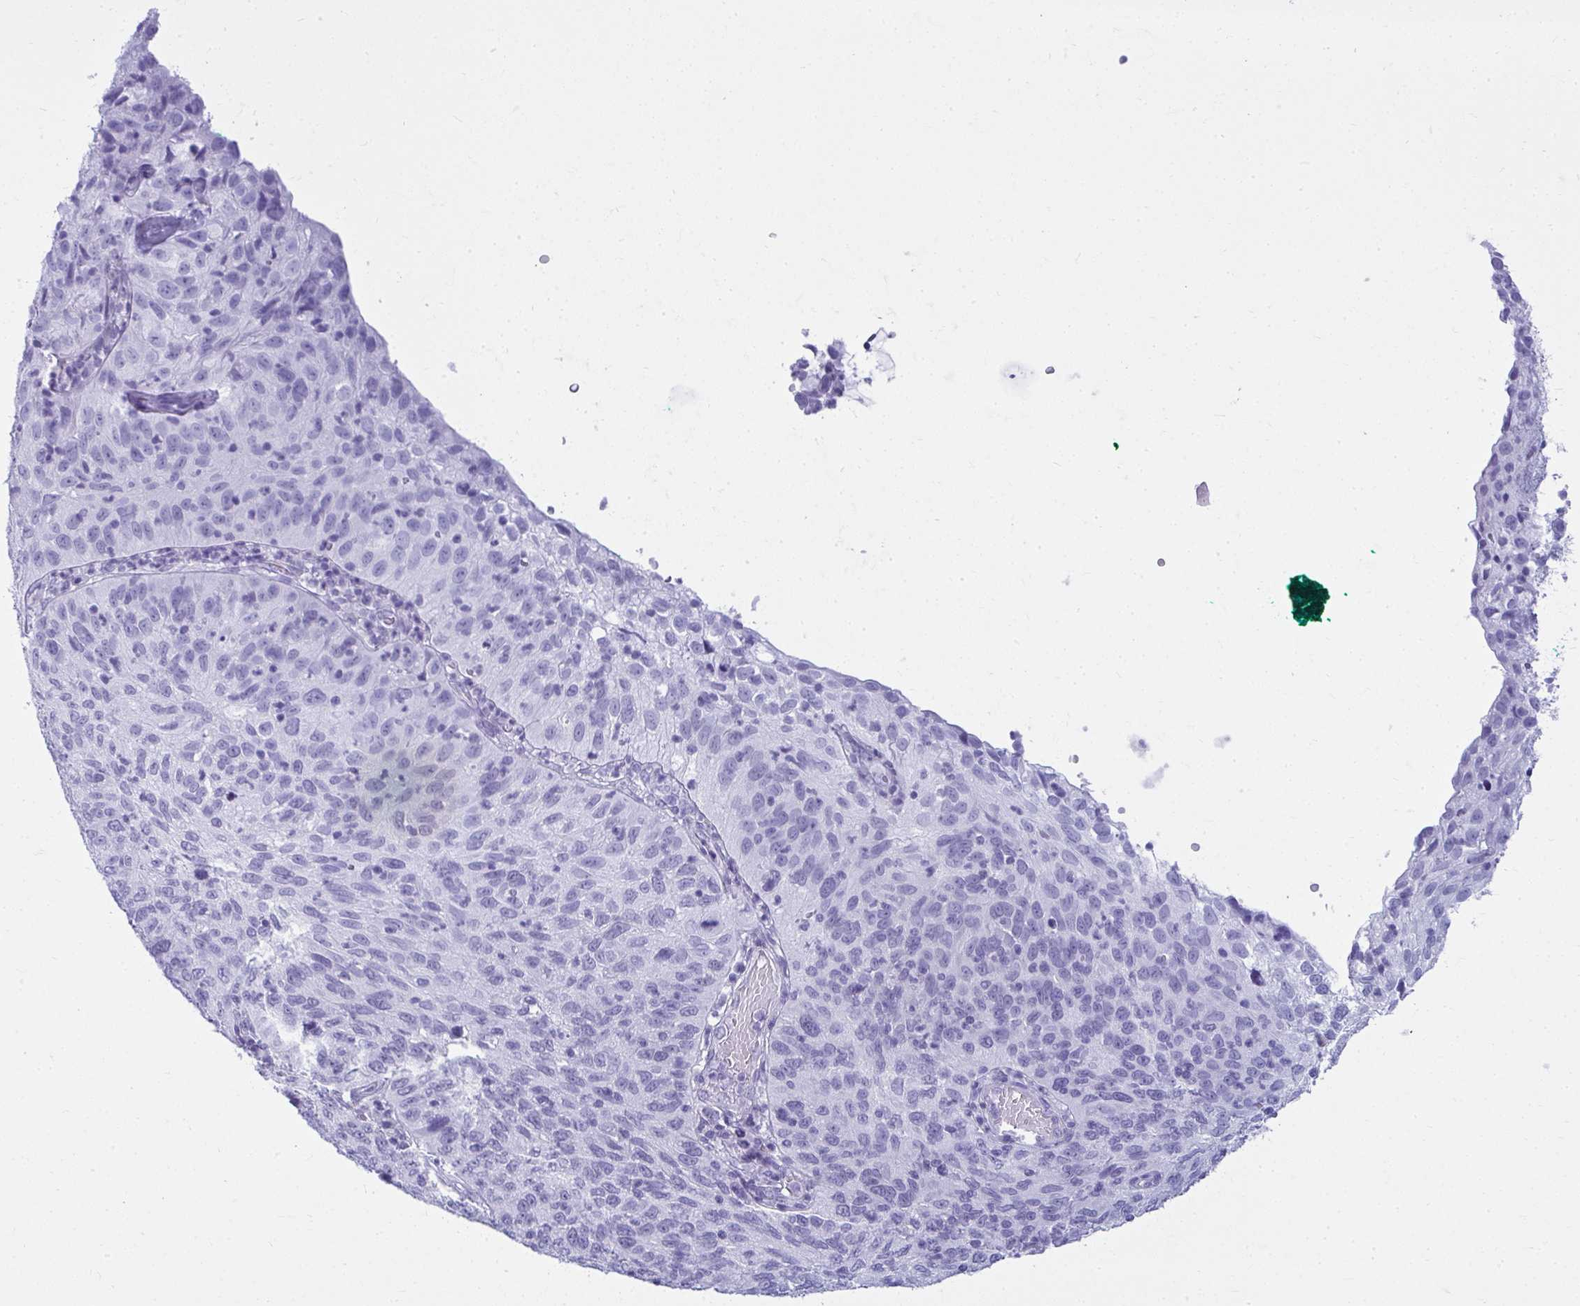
{"staining": {"intensity": "negative", "quantity": "none", "location": "none"}, "tissue": "cervical cancer", "cell_type": "Tumor cells", "image_type": "cancer", "snomed": [{"axis": "morphology", "description": "Squamous cell carcinoma, NOS"}, {"axis": "topography", "description": "Cervix"}], "caption": "DAB immunohistochemical staining of human cervical cancer (squamous cell carcinoma) reveals no significant staining in tumor cells.", "gene": "CLGN", "patient": {"sex": "female", "age": 52}}